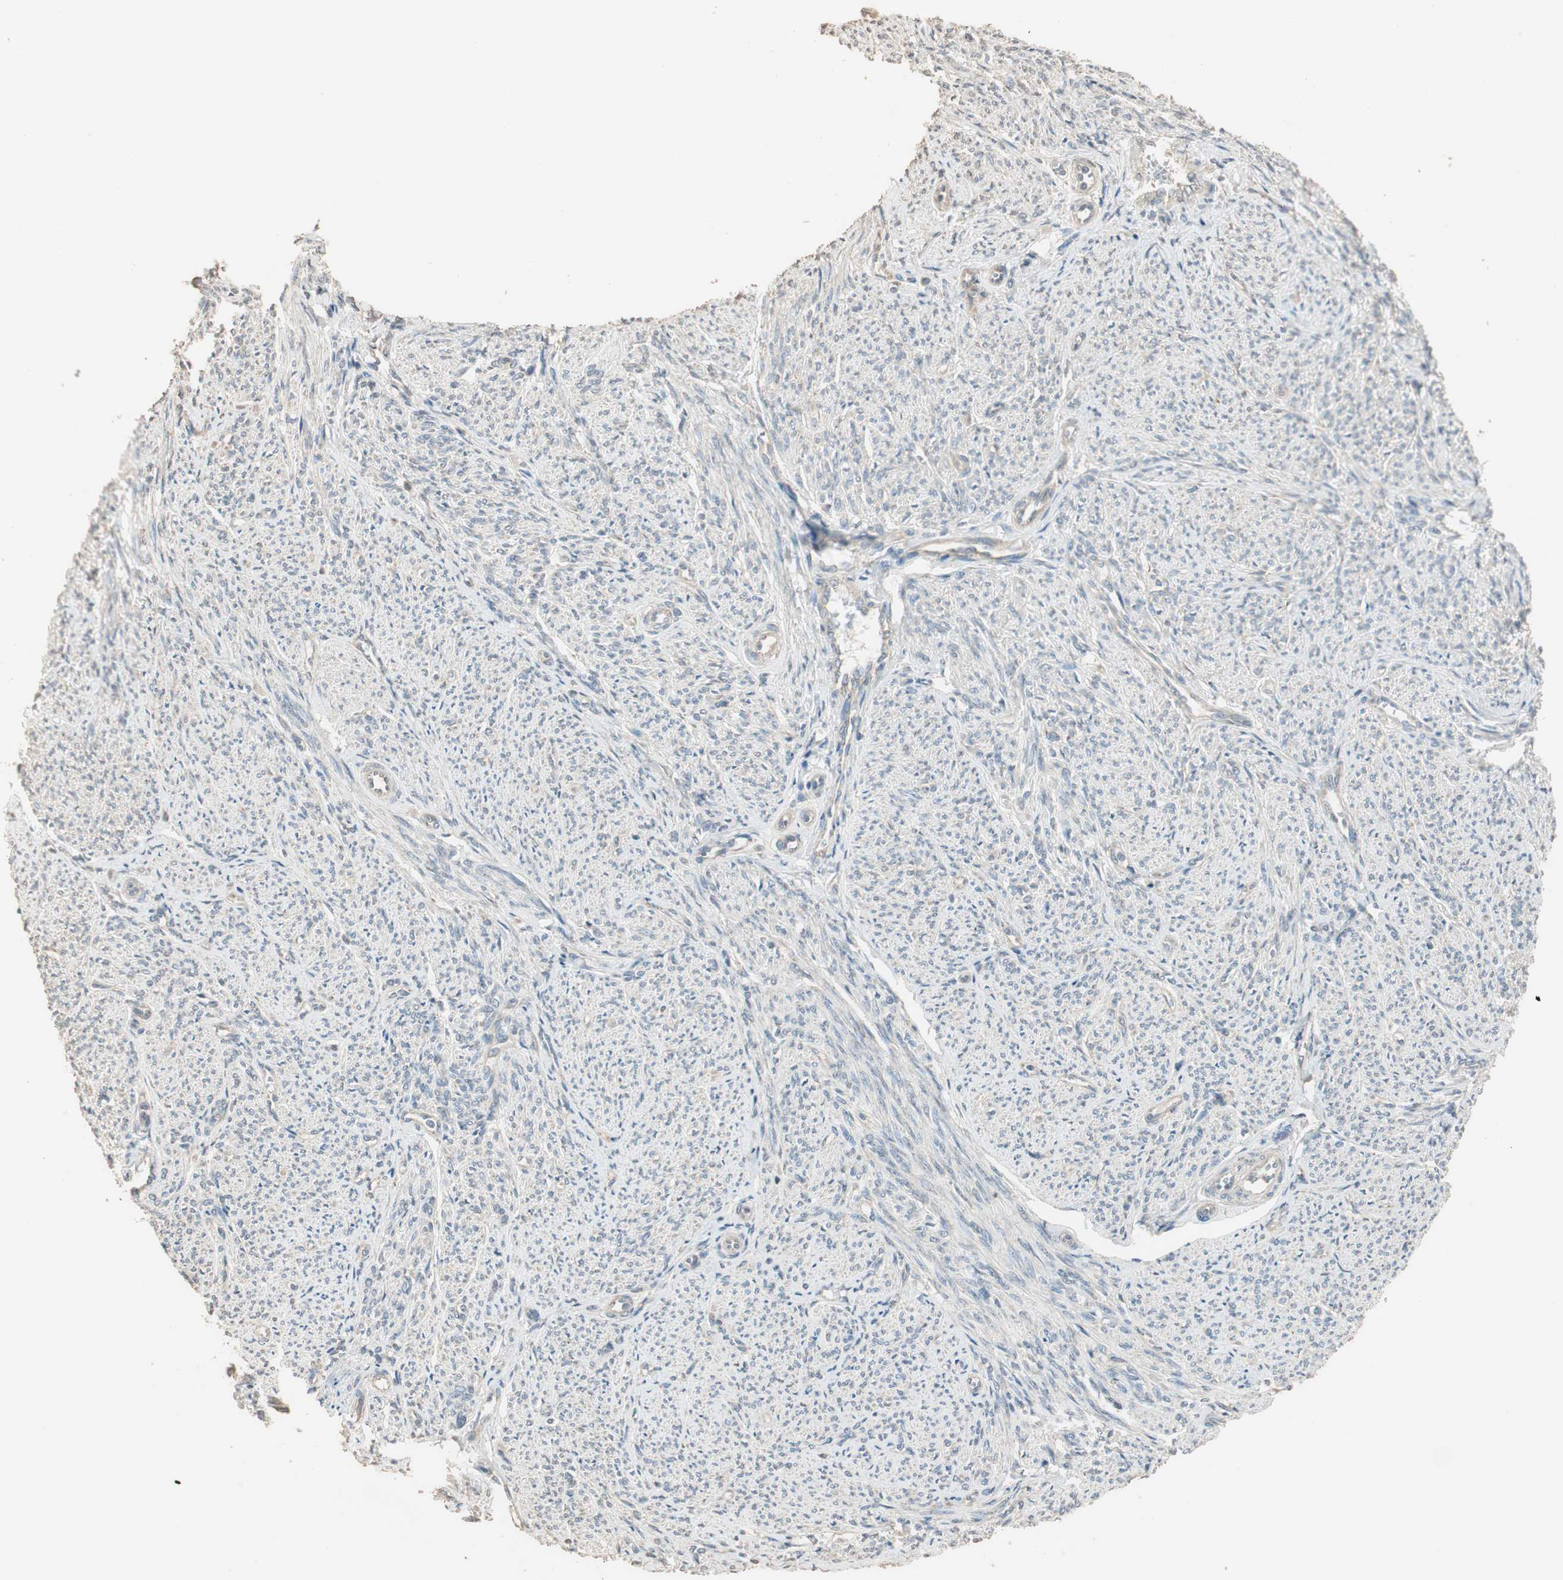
{"staining": {"intensity": "weak", "quantity": "25%-75%", "location": "cytoplasmic/membranous"}, "tissue": "smooth muscle", "cell_type": "Smooth muscle cells", "image_type": "normal", "snomed": [{"axis": "morphology", "description": "Normal tissue, NOS"}, {"axis": "topography", "description": "Smooth muscle"}], "caption": "Immunohistochemistry (IHC) of benign smooth muscle shows low levels of weak cytoplasmic/membranous staining in approximately 25%-75% of smooth muscle cells.", "gene": "RARRES1", "patient": {"sex": "female", "age": 65}}